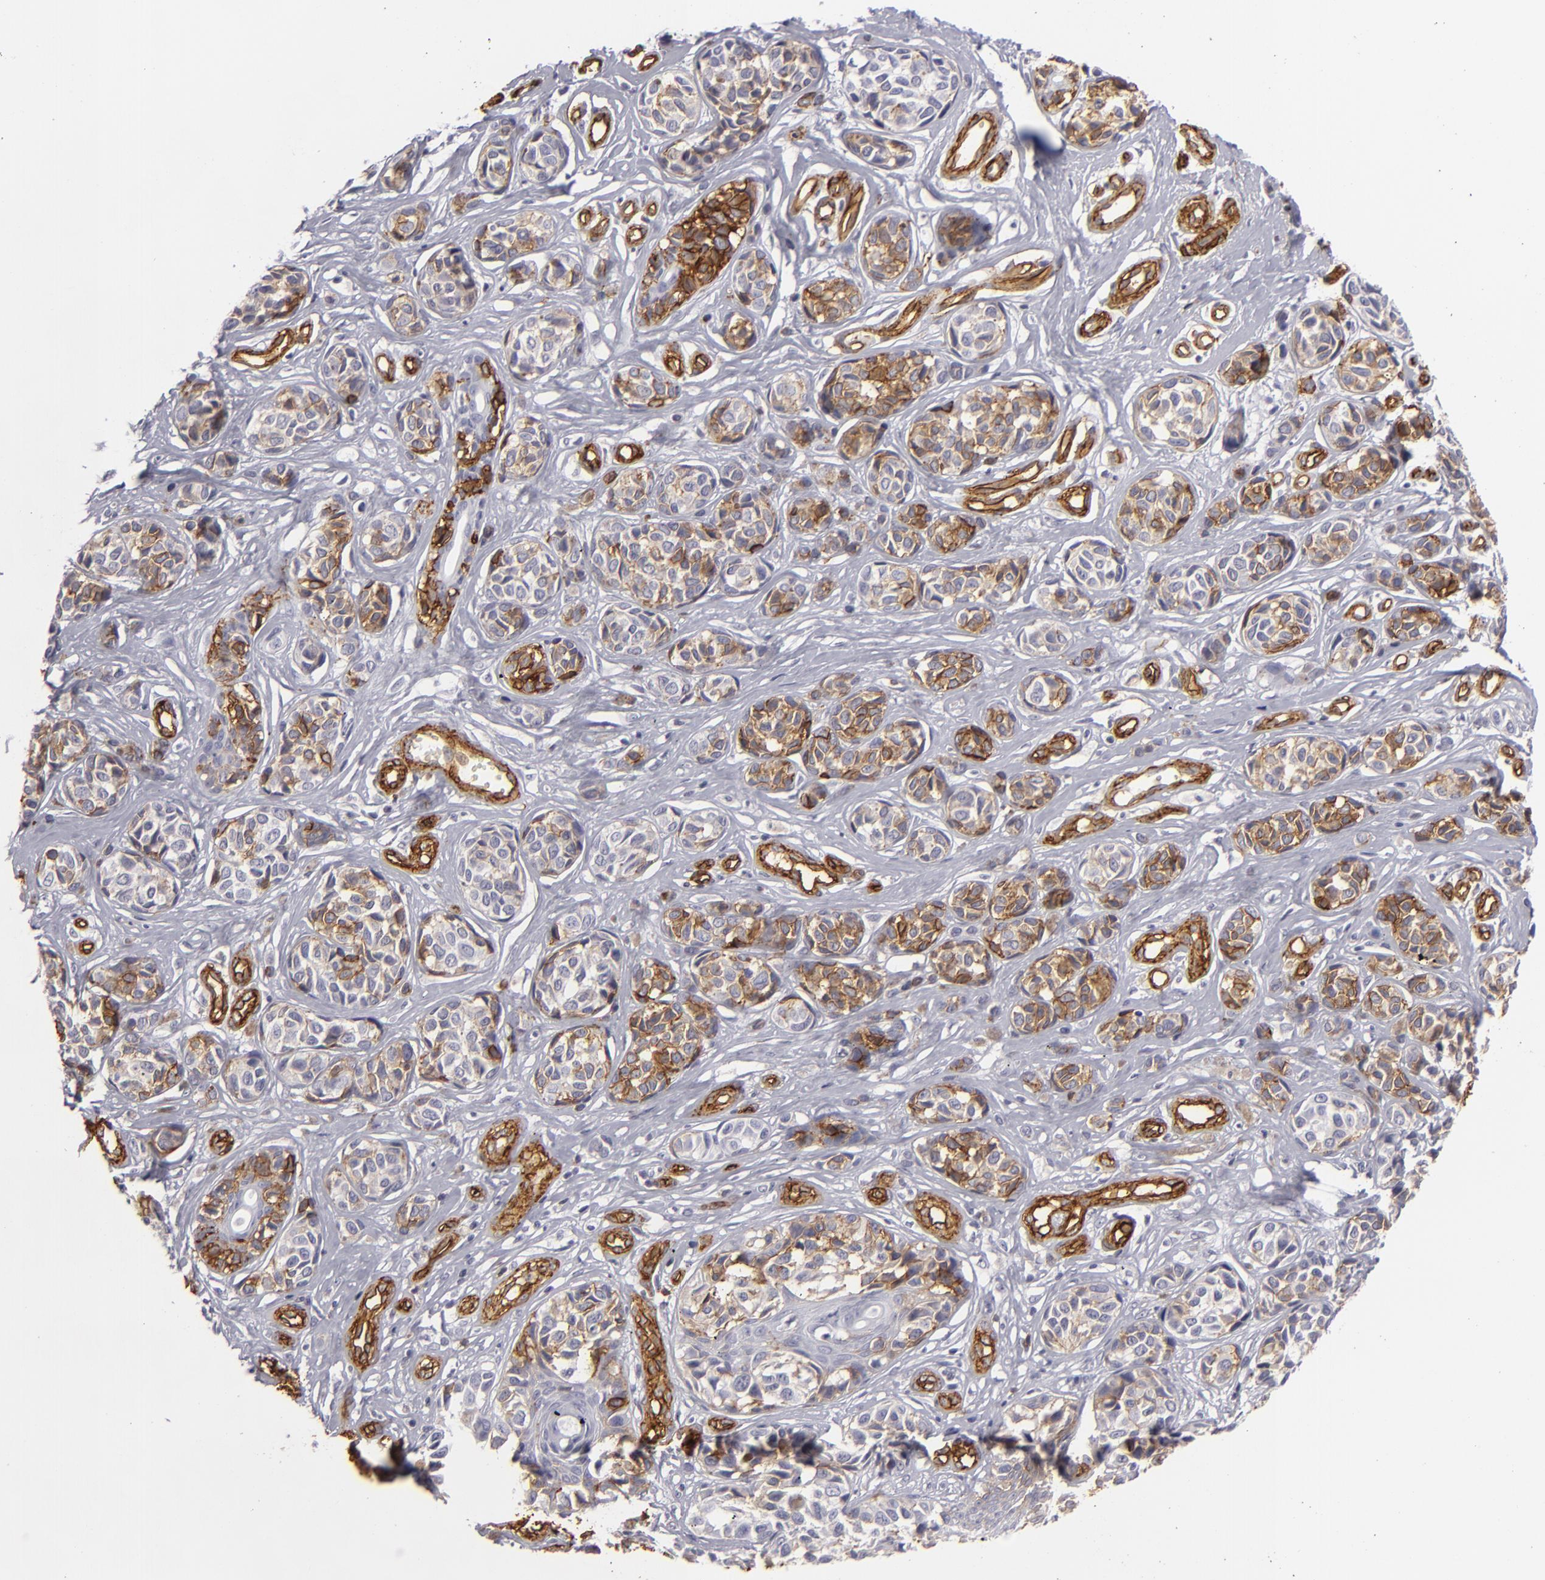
{"staining": {"intensity": "moderate", "quantity": "25%-75%", "location": "cytoplasmic/membranous"}, "tissue": "melanoma", "cell_type": "Tumor cells", "image_type": "cancer", "snomed": [{"axis": "morphology", "description": "Malignant melanoma, NOS"}, {"axis": "topography", "description": "Skin"}], "caption": "Immunohistochemical staining of malignant melanoma demonstrates moderate cytoplasmic/membranous protein staining in about 25%-75% of tumor cells.", "gene": "MCAM", "patient": {"sex": "male", "age": 79}}